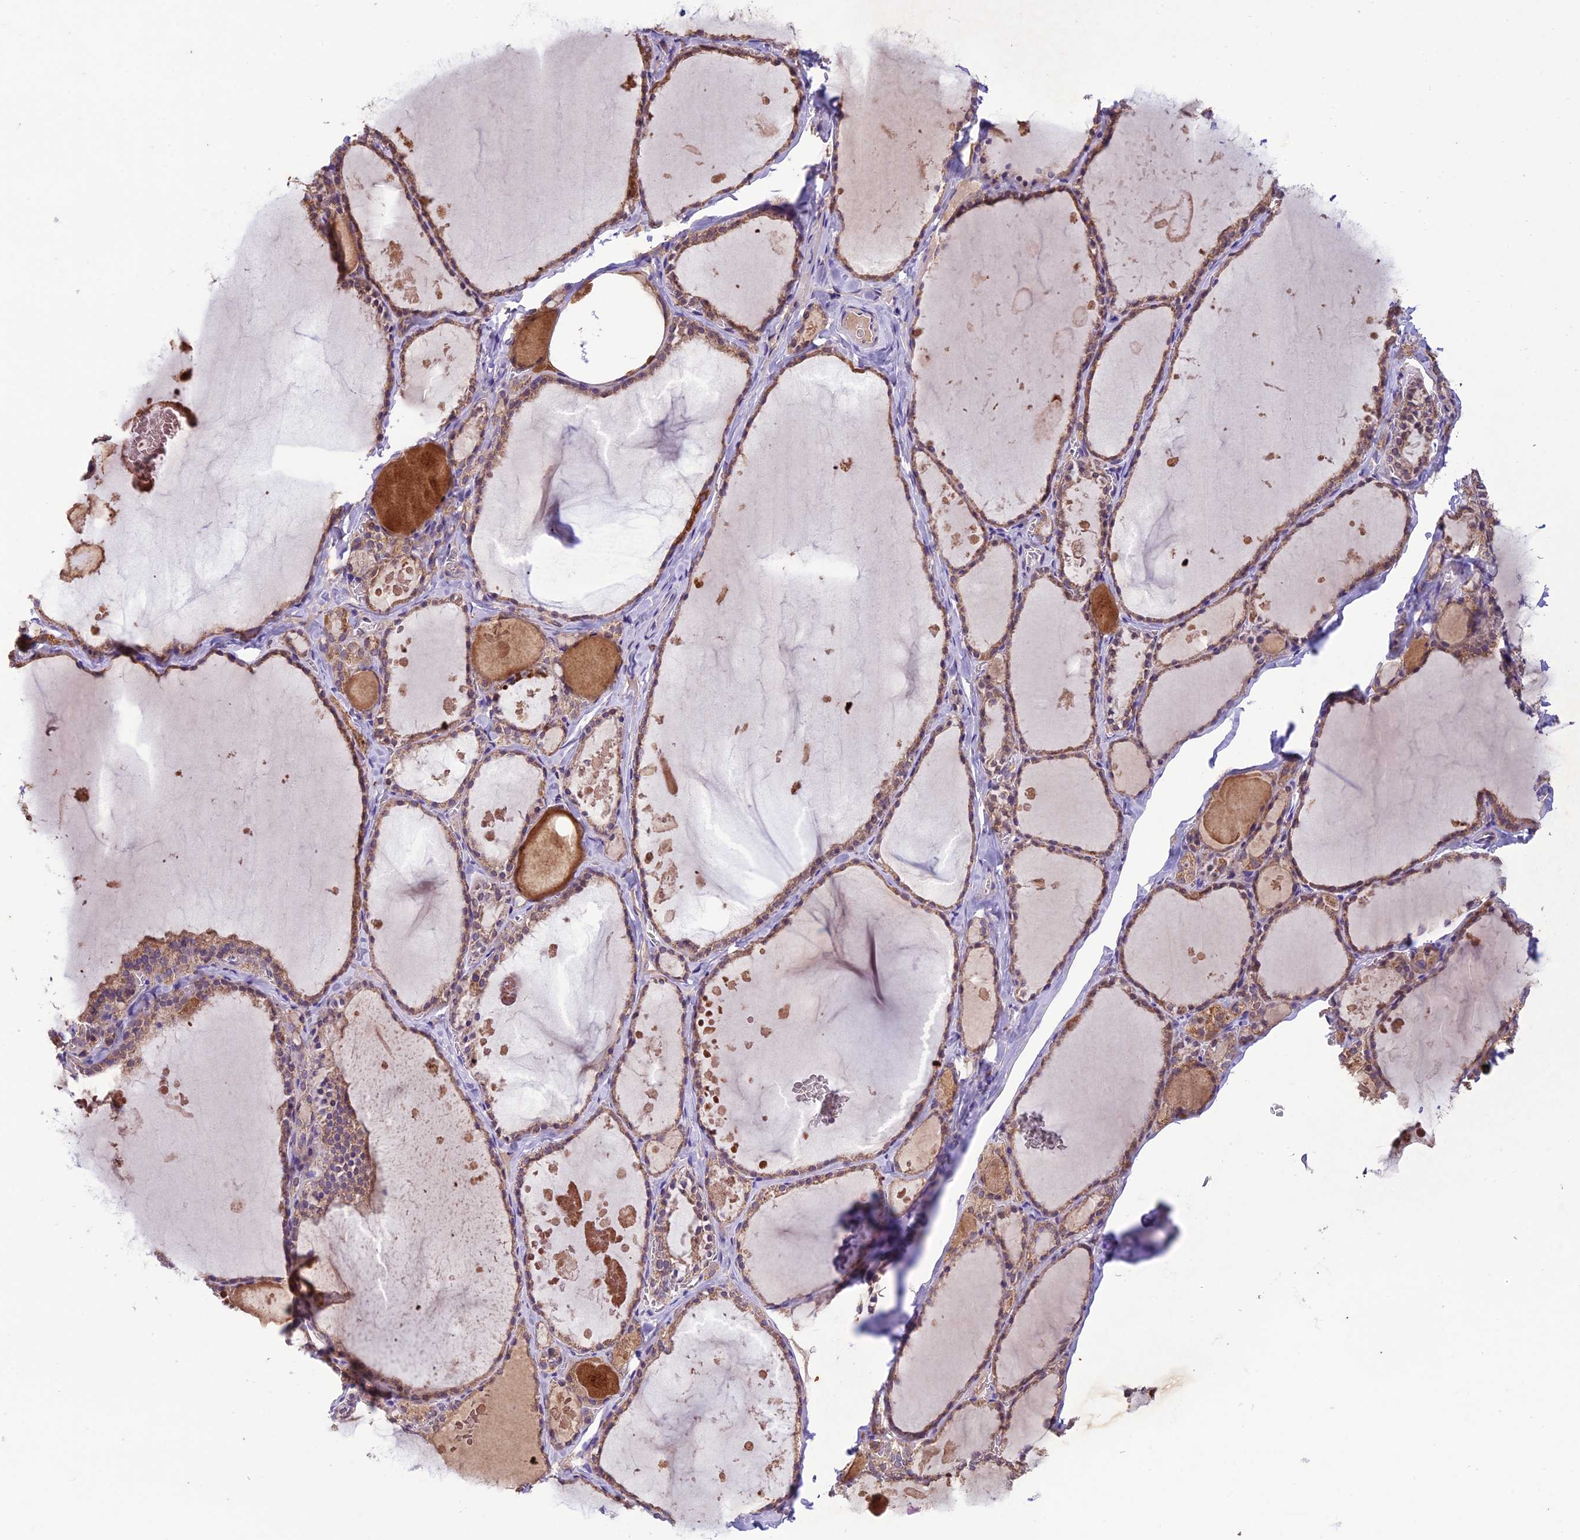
{"staining": {"intensity": "moderate", "quantity": ">75%", "location": "cytoplasmic/membranous"}, "tissue": "thyroid gland", "cell_type": "Glandular cells", "image_type": "normal", "snomed": [{"axis": "morphology", "description": "Normal tissue, NOS"}, {"axis": "topography", "description": "Thyroid gland"}], "caption": "A medium amount of moderate cytoplasmic/membranous staining is seen in approximately >75% of glandular cells in benign thyroid gland.", "gene": "NDUFAF1", "patient": {"sex": "male", "age": 56}}